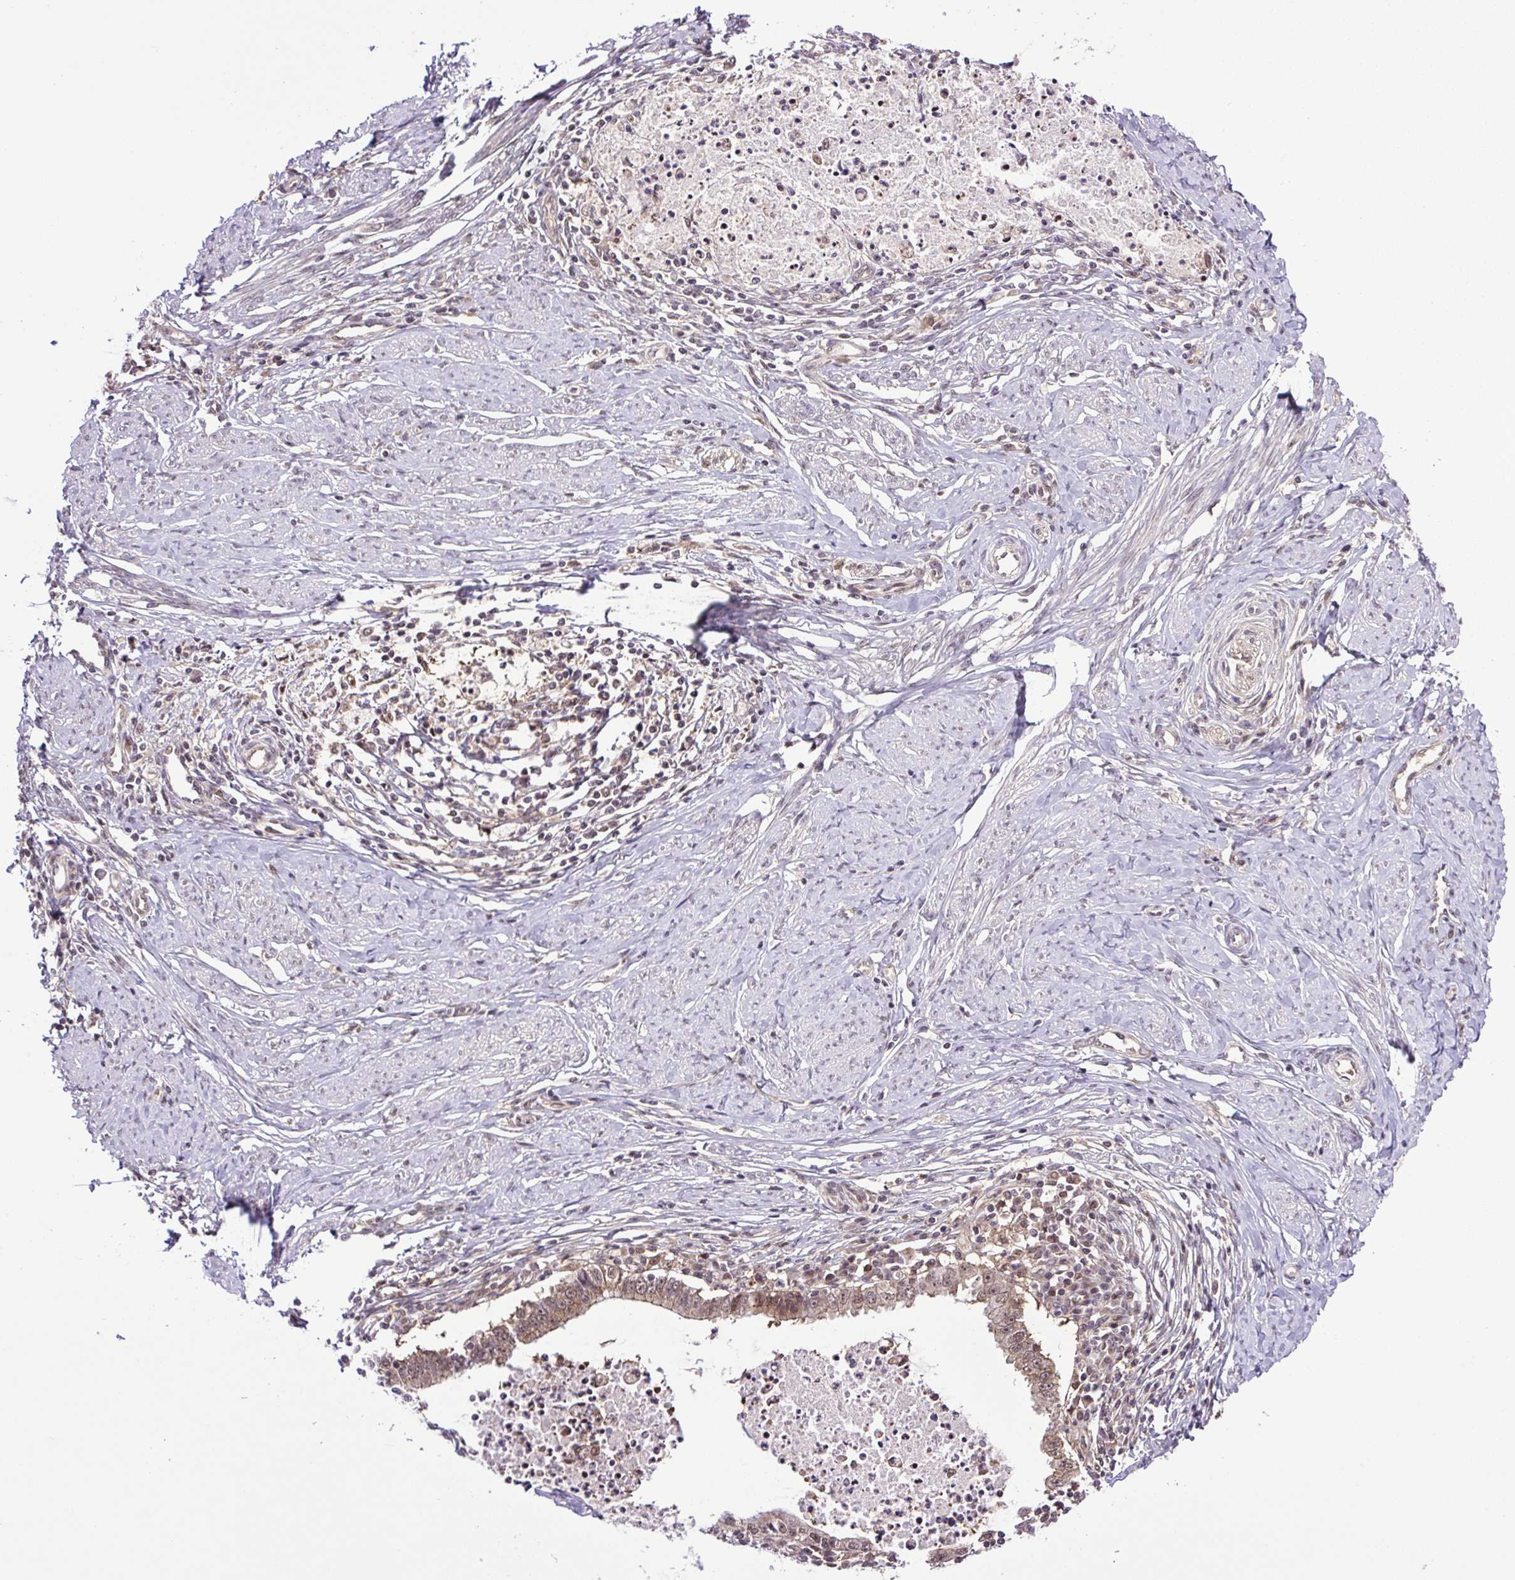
{"staining": {"intensity": "moderate", "quantity": ">75%", "location": "cytoplasmic/membranous,nuclear"}, "tissue": "cervical cancer", "cell_type": "Tumor cells", "image_type": "cancer", "snomed": [{"axis": "morphology", "description": "Adenocarcinoma, NOS"}, {"axis": "topography", "description": "Cervix"}], "caption": "Brown immunohistochemical staining in human cervical cancer reveals moderate cytoplasmic/membranous and nuclear expression in approximately >75% of tumor cells.", "gene": "SGTA", "patient": {"sex": "female", "age": 36}}